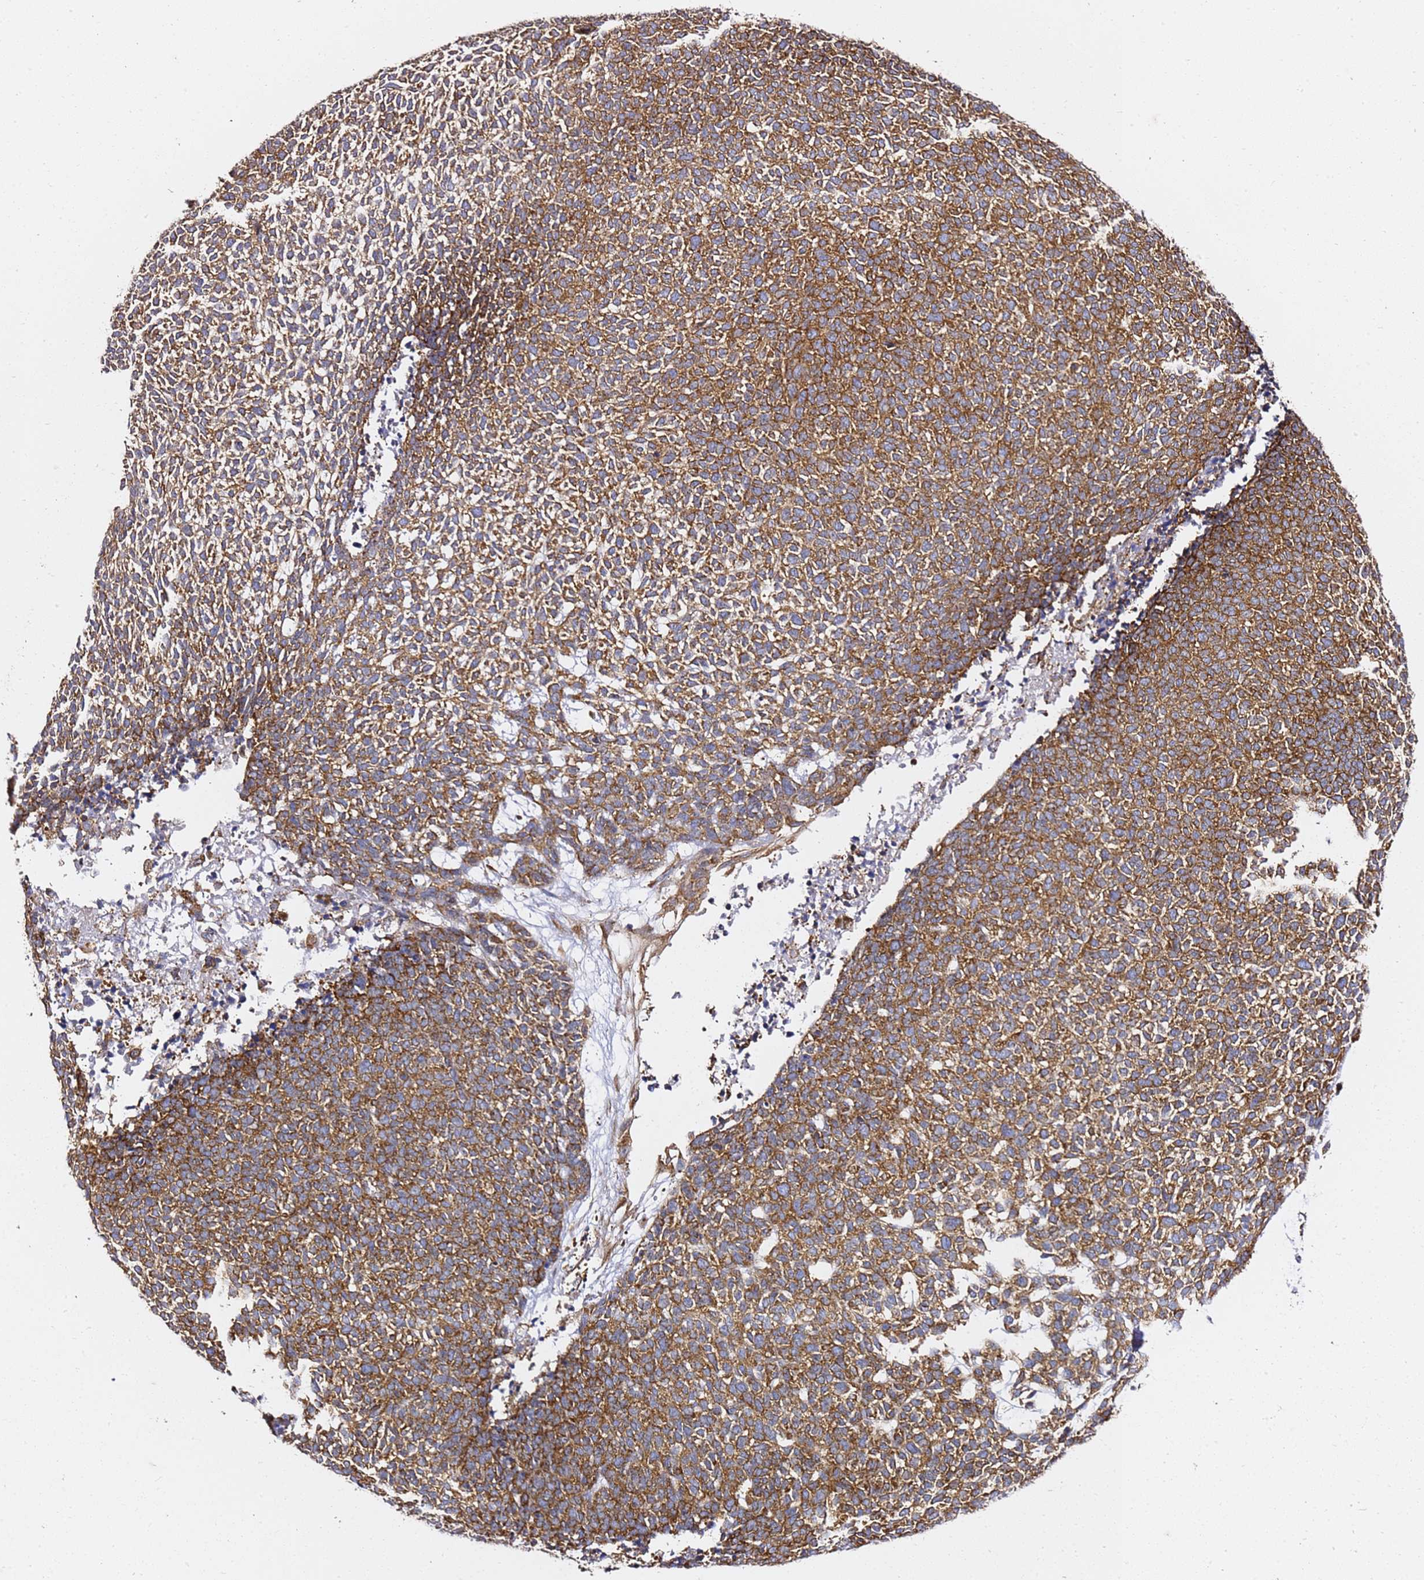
{"staining": {"intensity": "strong", "quantity": ">75%", "location": "cytoplasmic/membranous"}, "tissue": "skin cancer", "cell_type": "Tumor cells", "image_type": "cancer", "snomed": [{"axis": "morphology", "description": "Basal cell carcinoma"}, {"axis": "topography", "description": "Skin"}], "caption": "Immunohistochemical staining of human skin cancer (basal cell carcinoma) exhibits high levels of strong cytoplasmic/membranous protein positivity in about >75% of tumor cells. (DAB = brown stain, brightfield microscopy at high magnification).", "gene": "TPST1", "patient": {"sex": "female", "age": 84}}